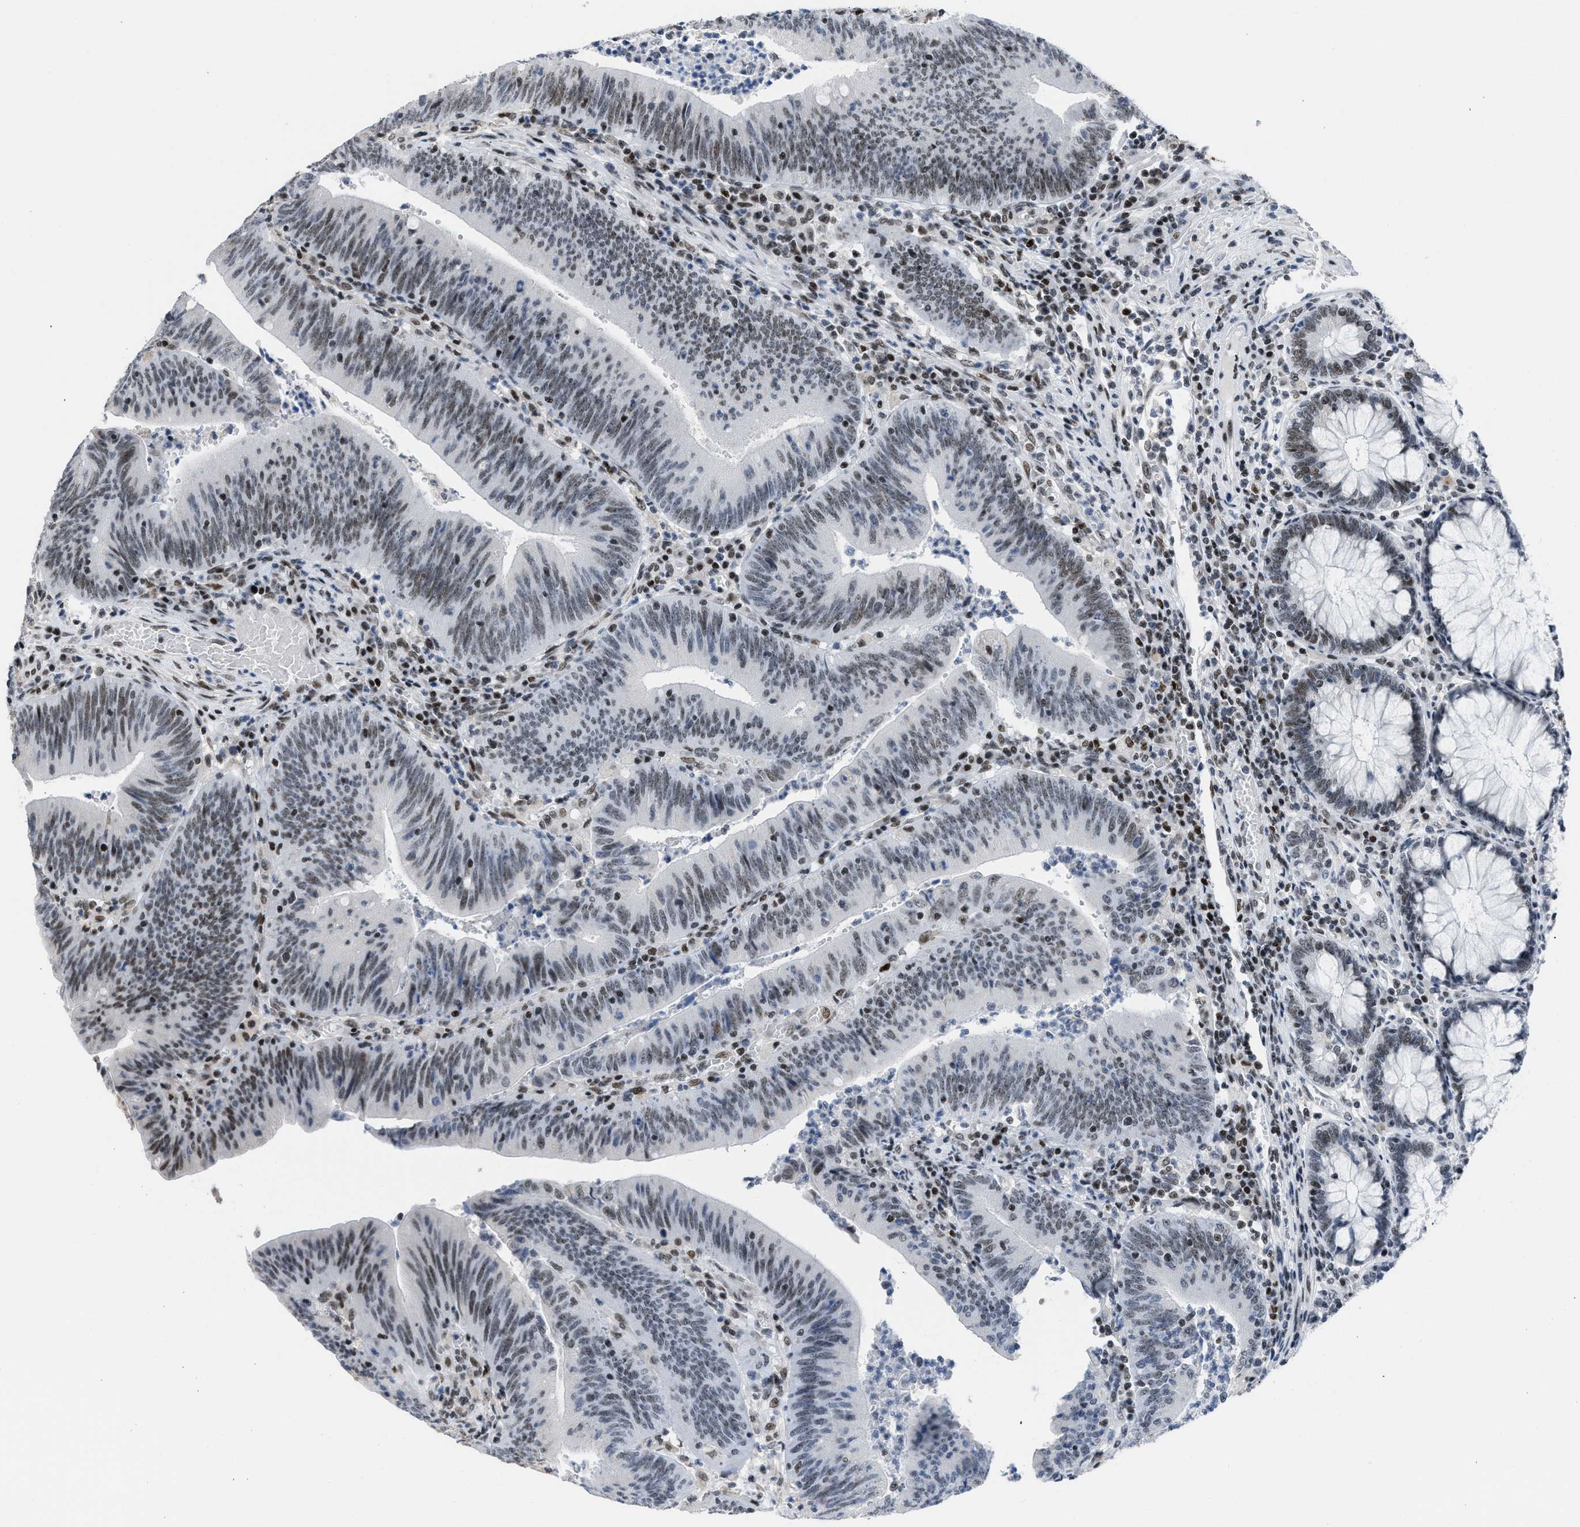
{"staining": {"intensity": "weak", "quantity": ">75%", "location": "nuclear"}, "tissue": "colorectal cancer", "cell_type": "Tumor cells", "image_type": "cancer", "snomed": [{"axis": "morphology", "description": "Normal tissue, NOS"}, {"axis": "morphology", "description": "Adenocarcinoma, NOS"}, {"axis": "topography", "description": "Rectum"}], "caption": "An image of human colorectal adenocarcinoma stained for a protein exhibits weak nuclear brown staining in tumor cells.", "gene": "TERF2IP", "patient": {"sex": "female", "age": 66}}